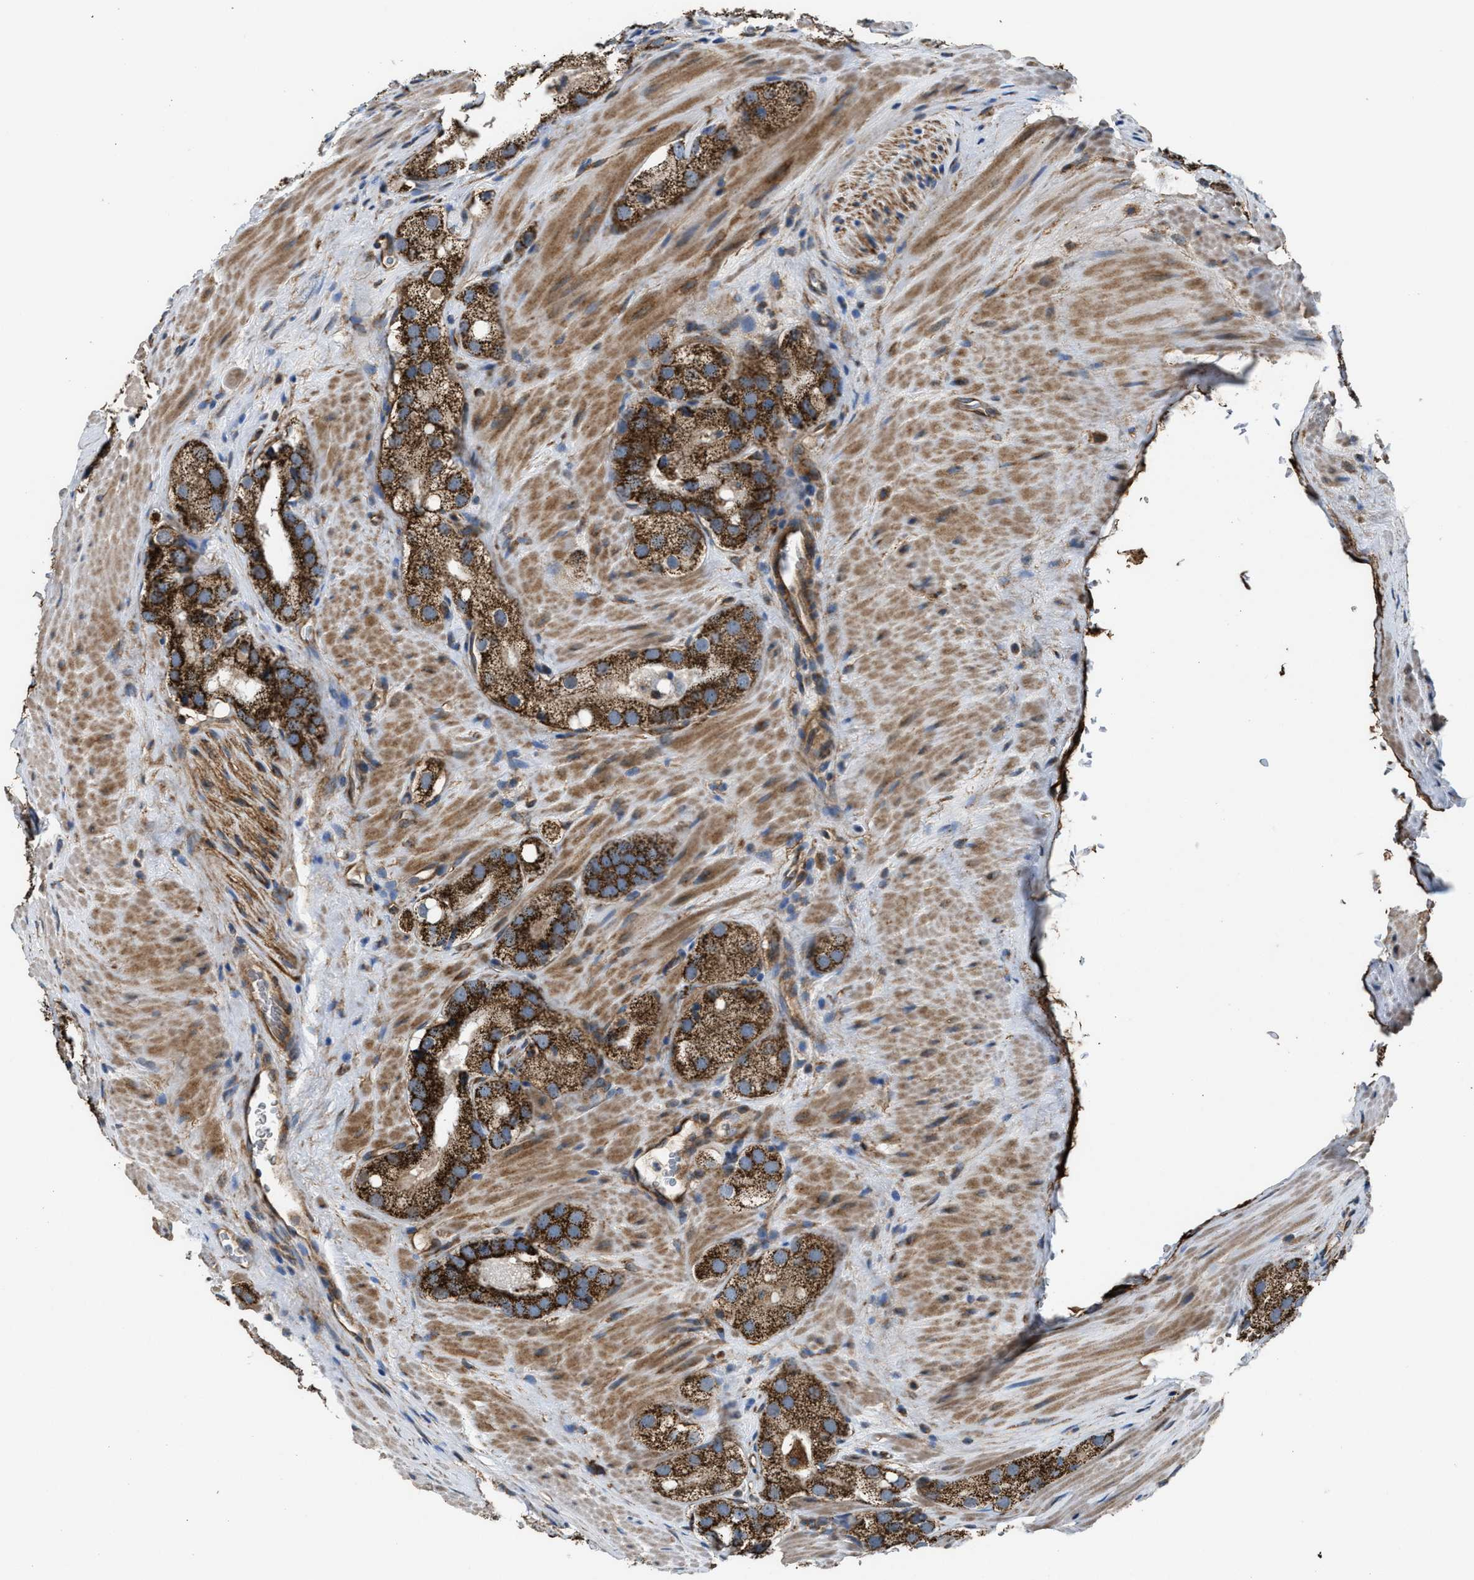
{"staining": {"intensity": "strong", "quantity": ">75%", "location": "cytoplasmic/membranous"}, "tissue": "prostate cancer", "cell_type": "Tumor cells", "image_type": "cancer", "snomed": [{"axis": "morphology", "description": "Adenocarcinoma, High grade"}, {"axis": "topography", "description": "Prostate"}], "caption": "DAB immunohistochemical staining of human prostate adenocarcinoma (high-grade) reveals strong cytoplasmic/membranous protein positivity in approximately >75% of tumor cells.", "gene": "SLC10A3", "patient": {"sex": "male", "age": 63}}